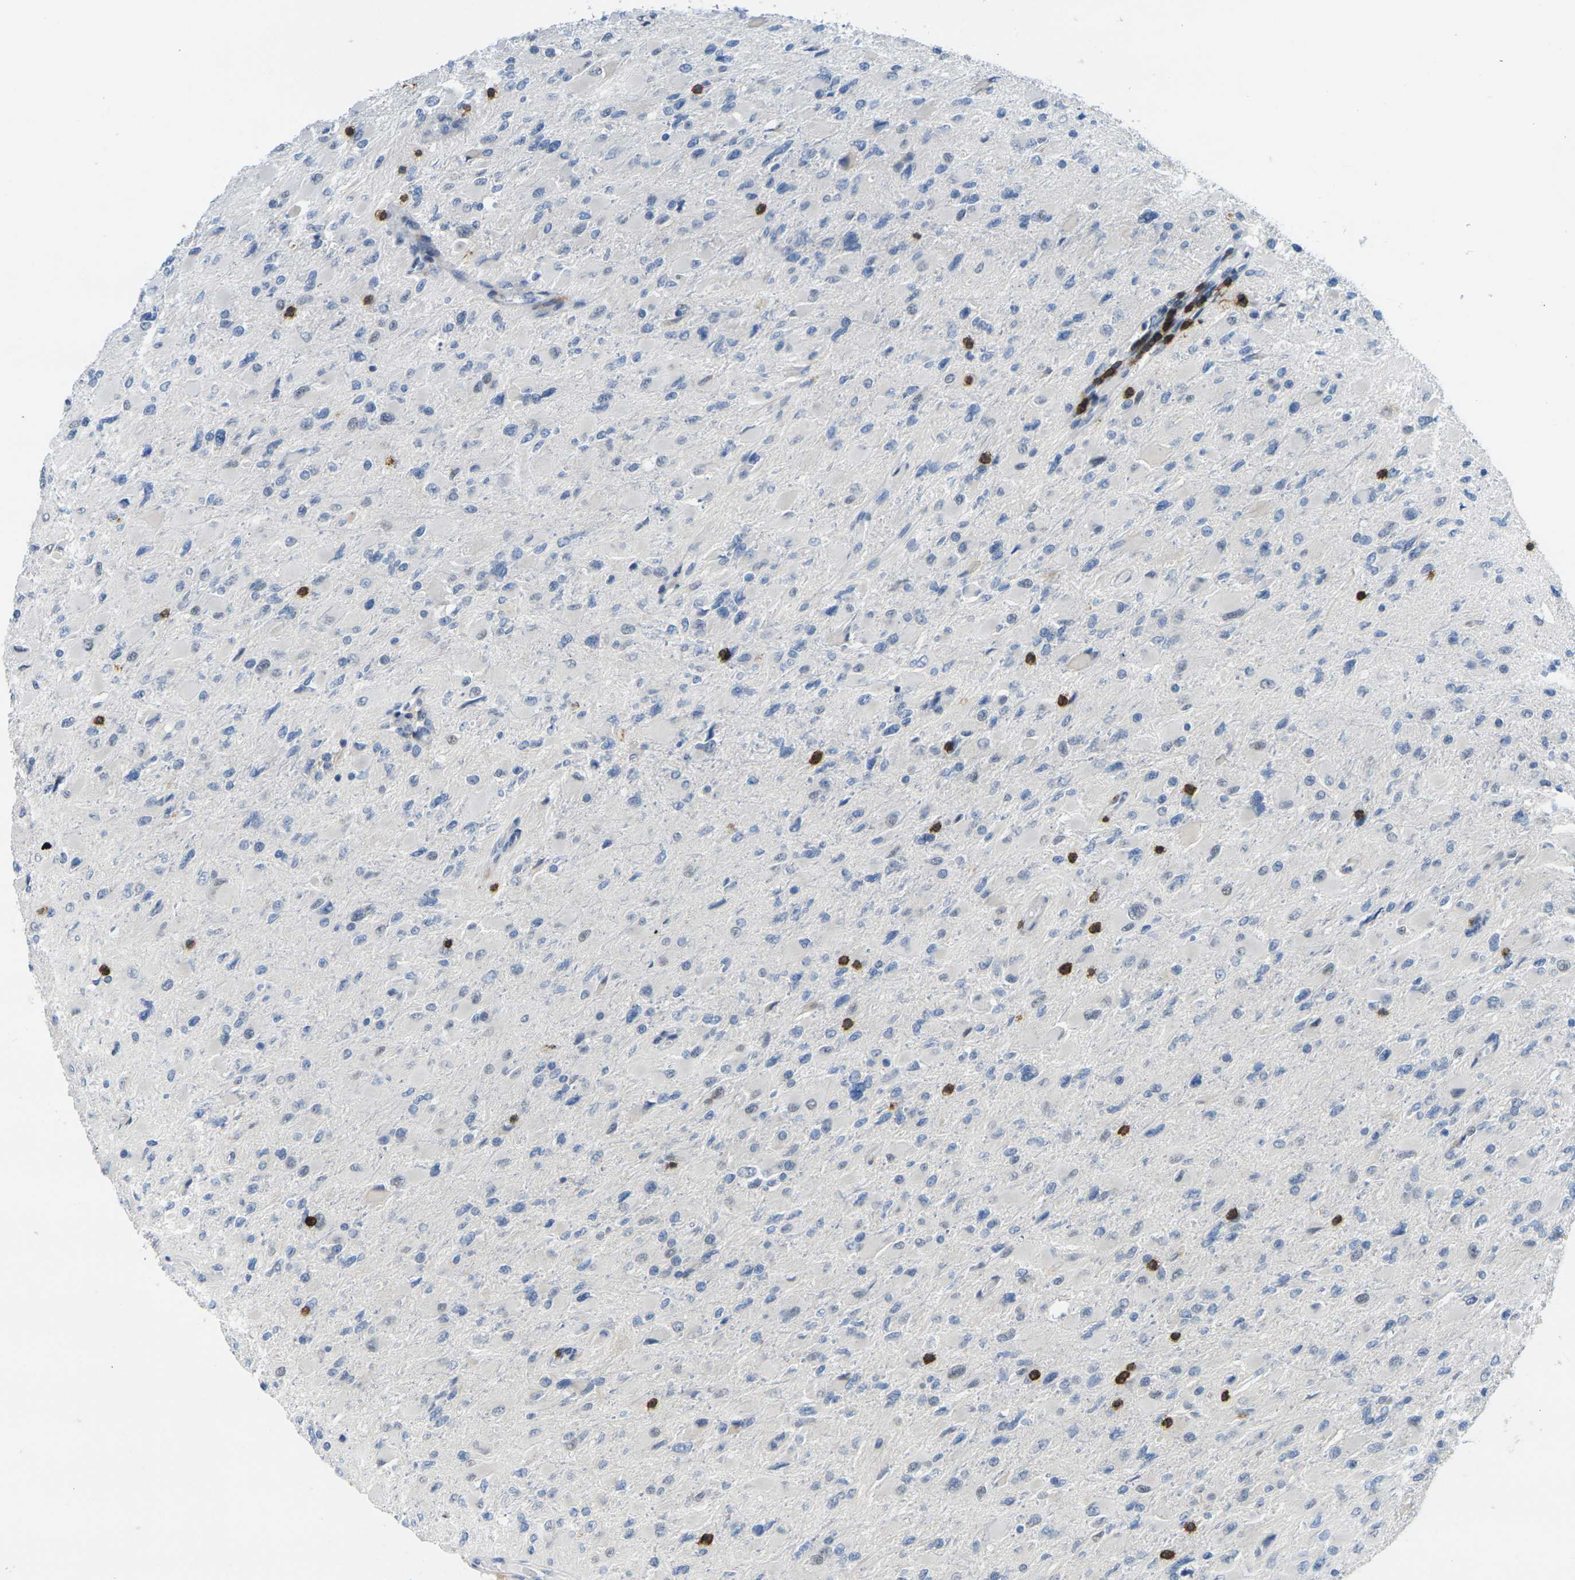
{"staining": {"intensity": "negative", "quantity": "none", "location": "none"}, "tissue": "glioma", "cell_type": "Tumor cells", "image_type": "cancer", "snomed": [{"axis": "morphology", "description": "Glioma, malignant, High grade"}, {"axis": "topography", "description": "Cerebral cortex"}], "caption": "Immunohistochemical staining of human malignant glioma (high-grade) reveals no significant staining in tumor cells. (DAB immunohistochemistry (IHC) with hematoxylin counter stain).", "gene": "CD3D", "patient": {"sex": "female", "age": 36}}